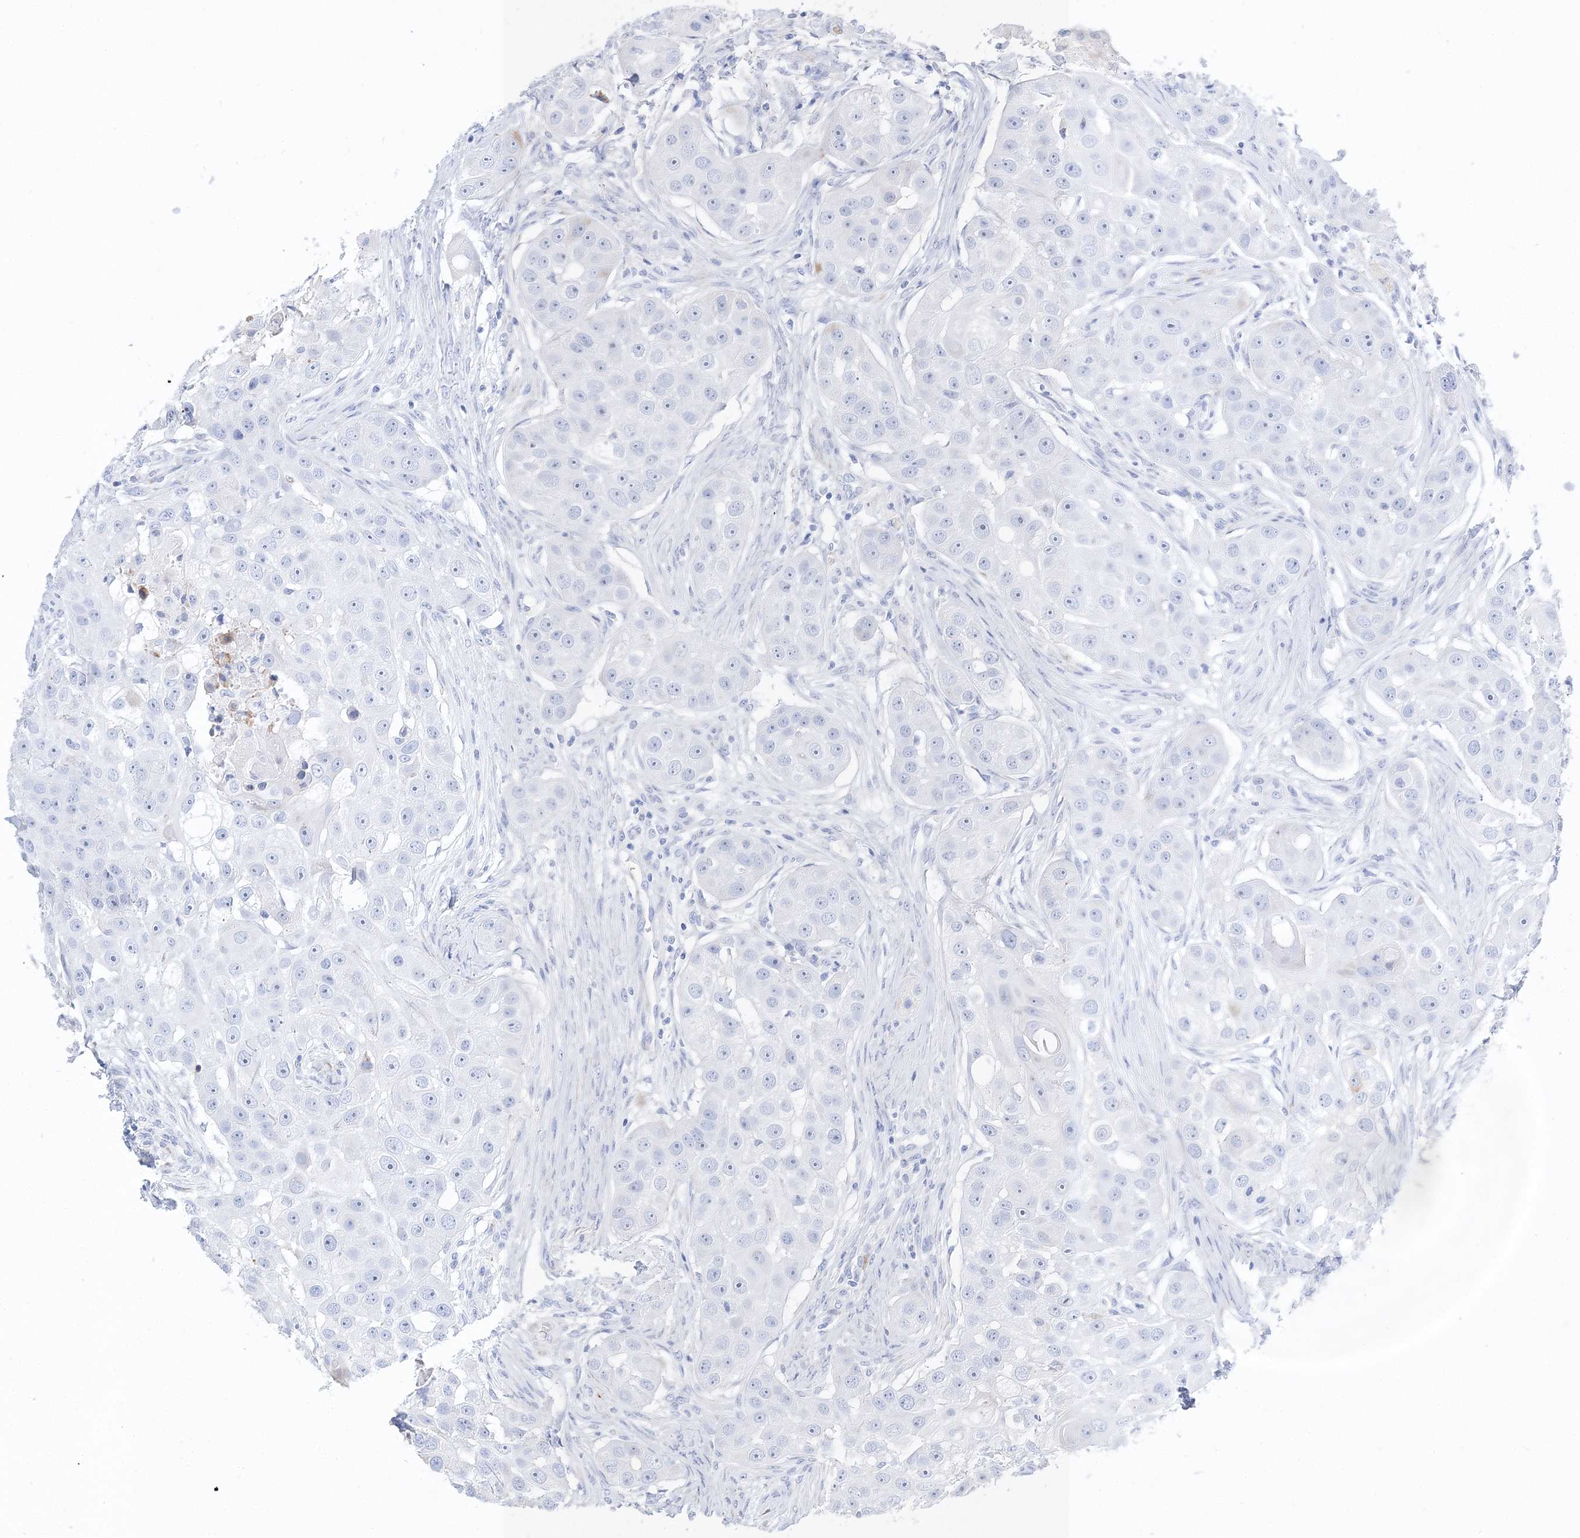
{"staining": {"intensity": "weak", "quantity": "<25%", "location": "cytoplasmic/membranous"}, "tissue": "head and neck cancer", "cell_type": "Tumor cells", "image_type": "cancer", "snomed": [{"axis": "morphology", "description": "Normal tissue, NOS"}, {"axis": "morphology", "description": "Squamous cell carcinoma, NOS"}, {"axis": "topography", "description": "Skeletal muscle"}, {"axis": "topography", "description": "Head-Neck"}], "caption": "Tumor cells show no significant protein expression in head and neck squamous cell carcinoma. (Stains: DAB IHC with hematoxylin counter stain, Microscopy: brightfield microscopy at high magnification).", "gene": "TSPYL6", "patient": {"sex": "male", "age": 51}}